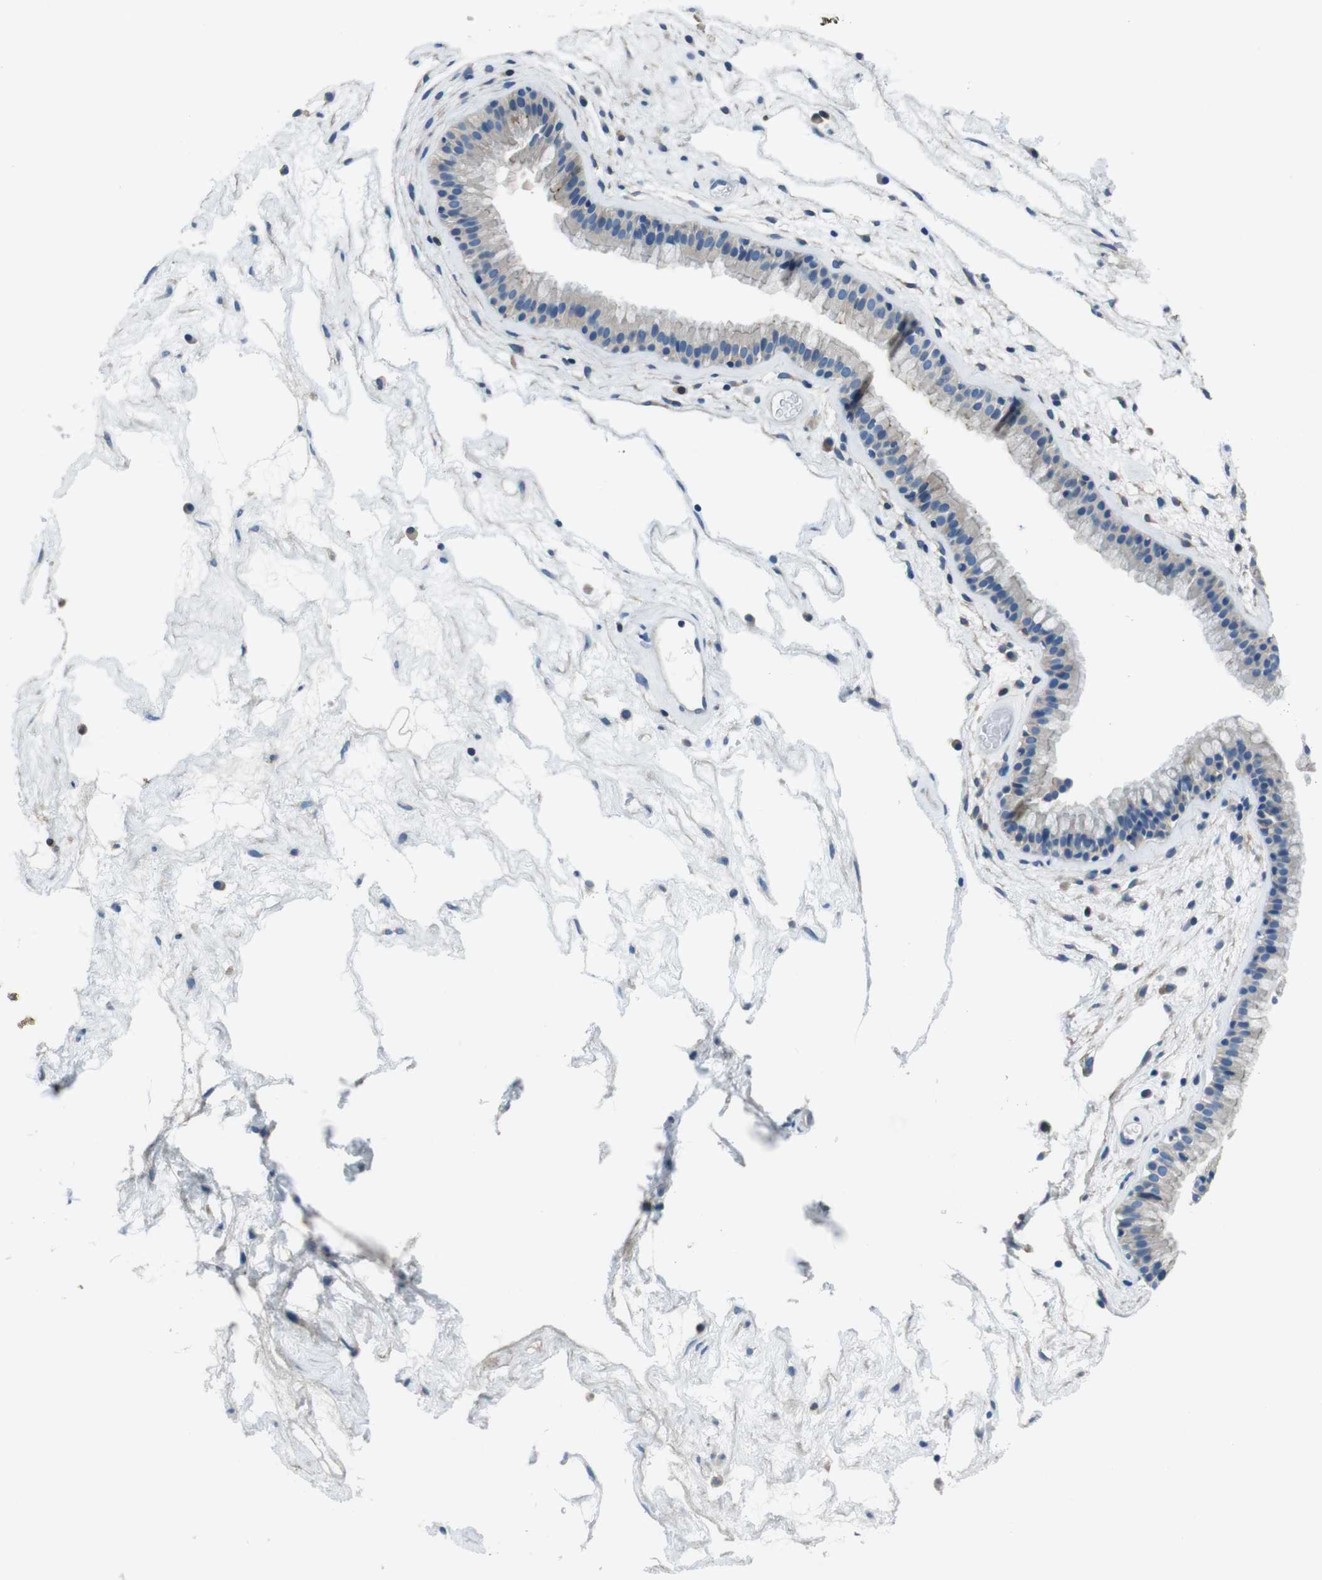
{"staining": {"intensity": "moderate", "quantity": "<25%", "location": "cytoplasmic/membranous"}, "tissue": "nasopharynx", "cell_type": "Respiratory epithelial cells", "image_type": "normal", "snomed": [{"axis": "morphology", "description": "Normal tissue, NOS"}, {"axis": "morphology", "description": "Inflammation, NOS"}, {"axis": "topography", "description": "Nasopharynx"}], "caption": "Nasopharynx stained with DAB IHC reveals low levels of moderate cytoplasmic/membranous positivity in about <25% of respiratory epithelial cells. (DAB IHC with brightfield microscopy, high magnification).", "gene": "TULP3", "patient": {"sex": "male", "age": 48}}